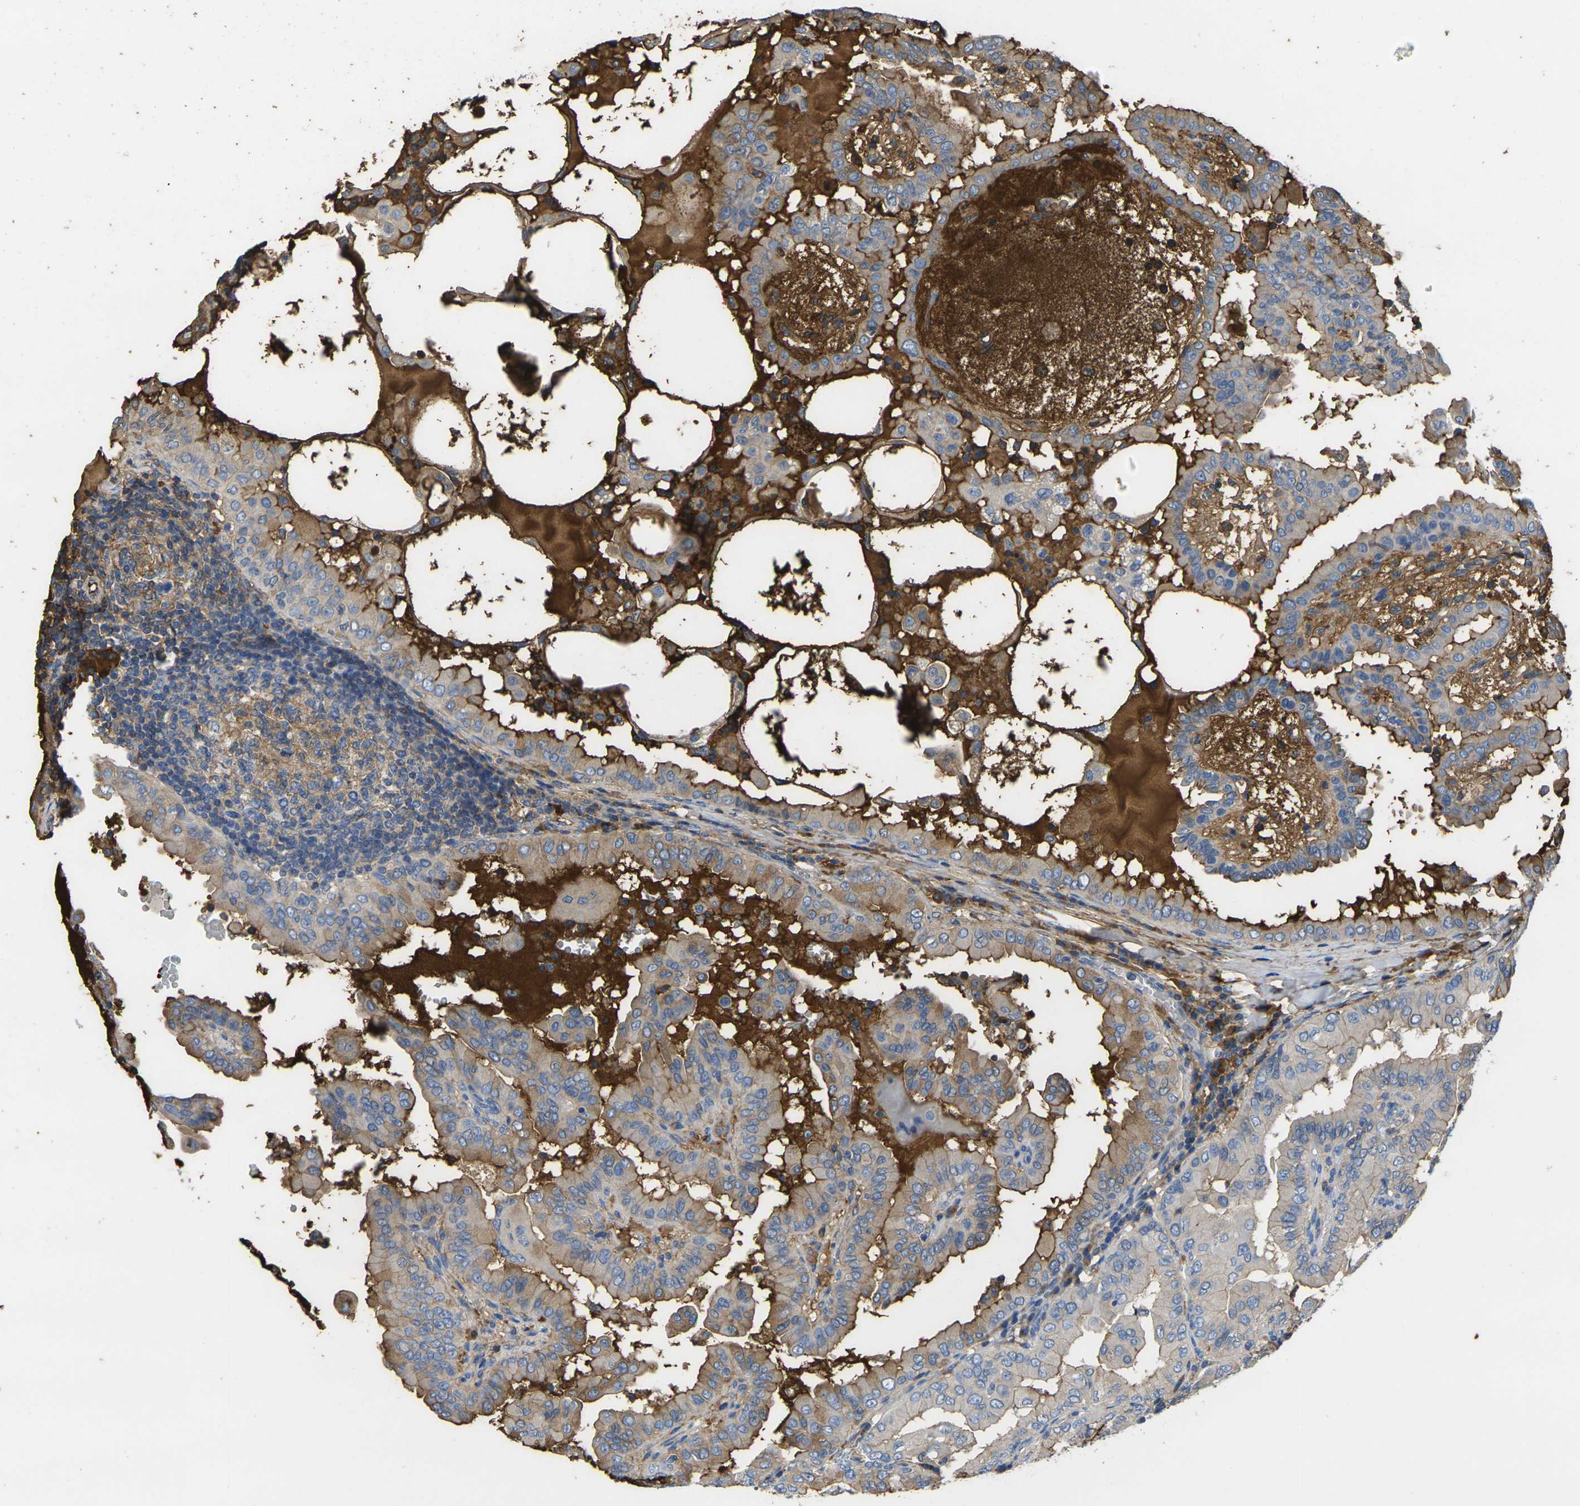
{"staining": {"intensity": "moderate", "quantity": ">75%", "location": "cytoplasmic/membranous"}, "tissue": "thyroid cancer", "cell_type": "Tumor cells", "image_type": "cancer", "snomed": [{"axis": "morphology", "description": "Papillary adenocarcinoma, NOS"}, {"axis": "topography", "description": "Thyroid gland"}], "caption": "DAB immunohistochemical staining of papillary adenocarcinoma (thyroid) demonstrates moderate cytoplasmic/membranous protein staining in about >75% of tumor cells. (IHC, brightfield microscopy, high magnification).", "gene": "GREM2", "patient": {"sex": "male", "age": 33}}